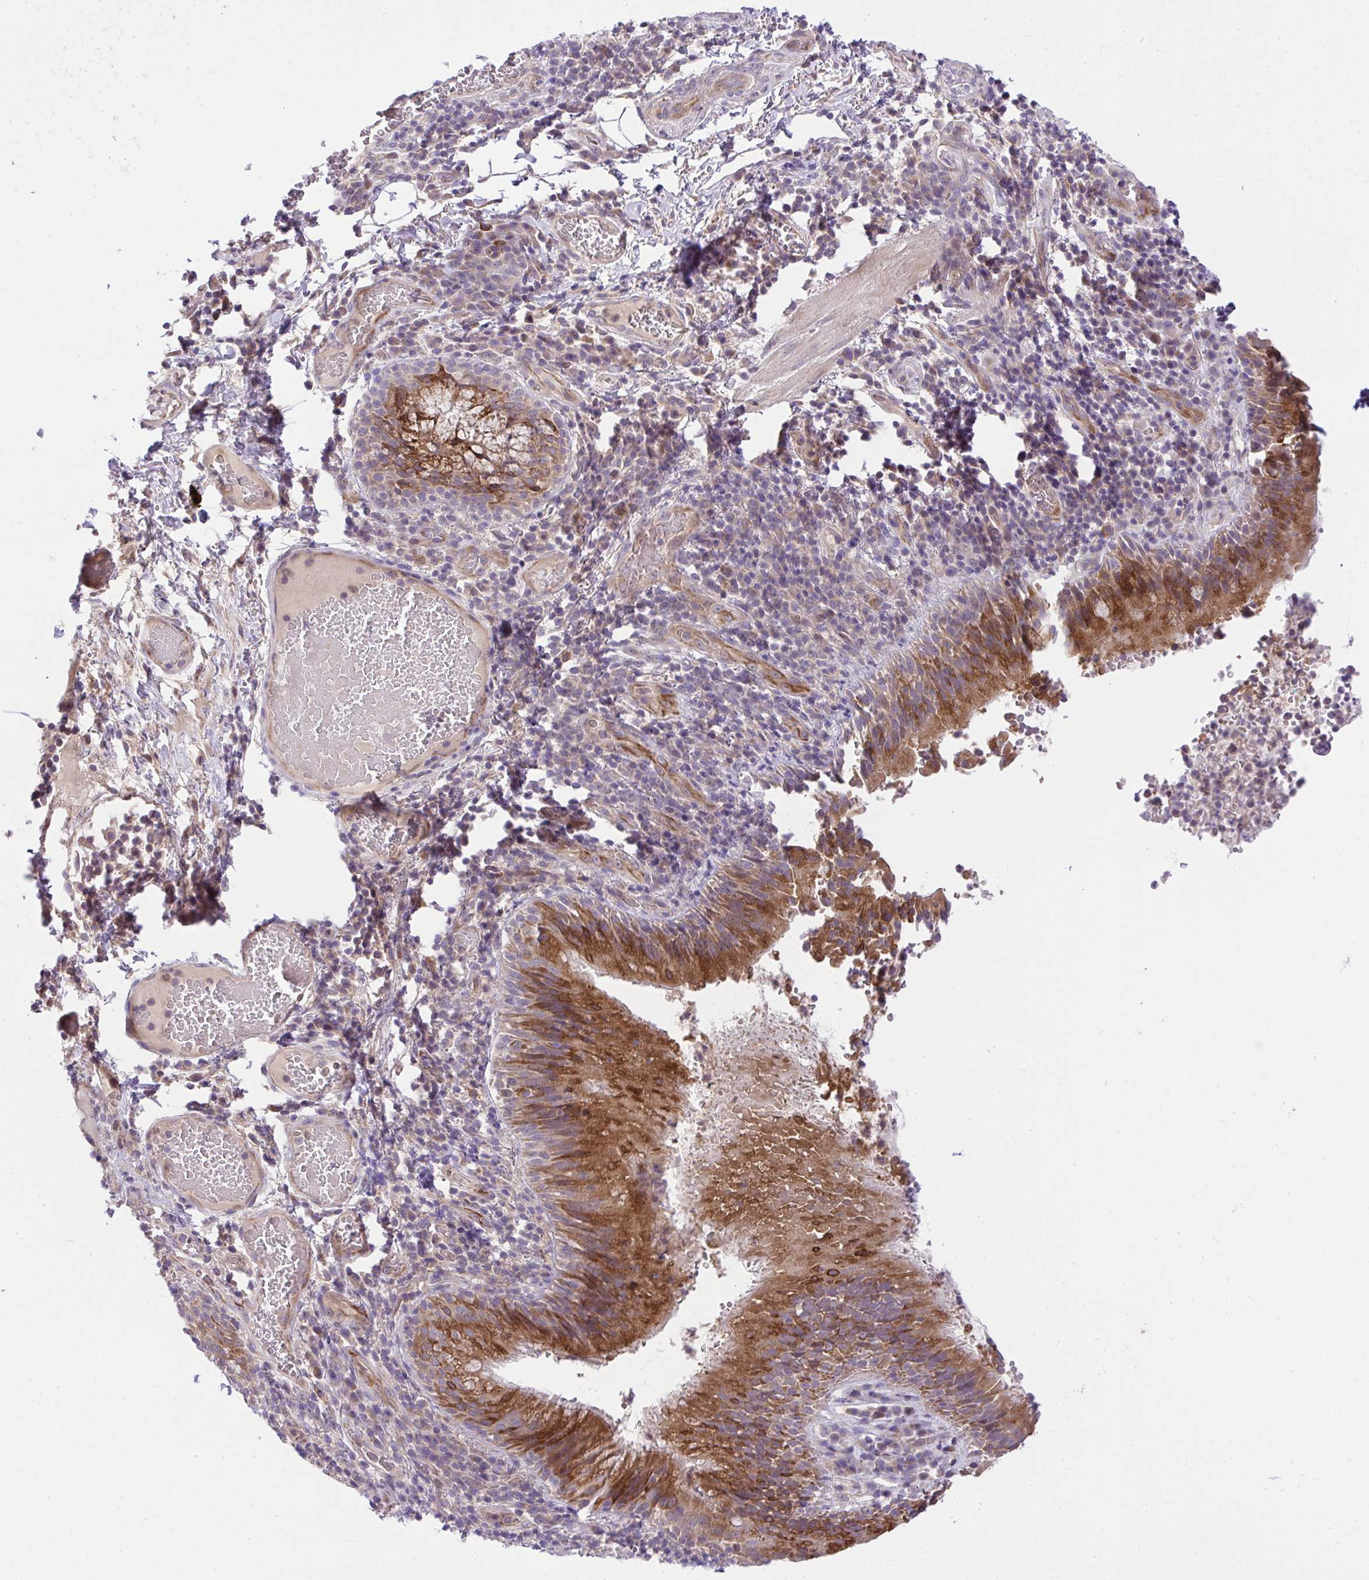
{"staining": {"intensity": "moderate", "quantity": ">75%", "location": "cytoplasmic/membranous"}, "tissue": "bronchus", "cell_type": "Respiratory epithelial cells", "image_type": "normal", "snomed": [{"axis": "morphology", "description": "Normal tissue, NOS"}, {"axis": "topography", "description": "Lymph node"}, {"axis": "topography", "description": "Bronchus"}], "caption": "About >75% of respiratory epithelial cells in normal human bronchus exhibit moderate cytoplasmic/membranous protein expression as visualized by brown immunohistochemical staining.", "gene": "CHIA", "patient": {"sex": "male", "age": 56}}